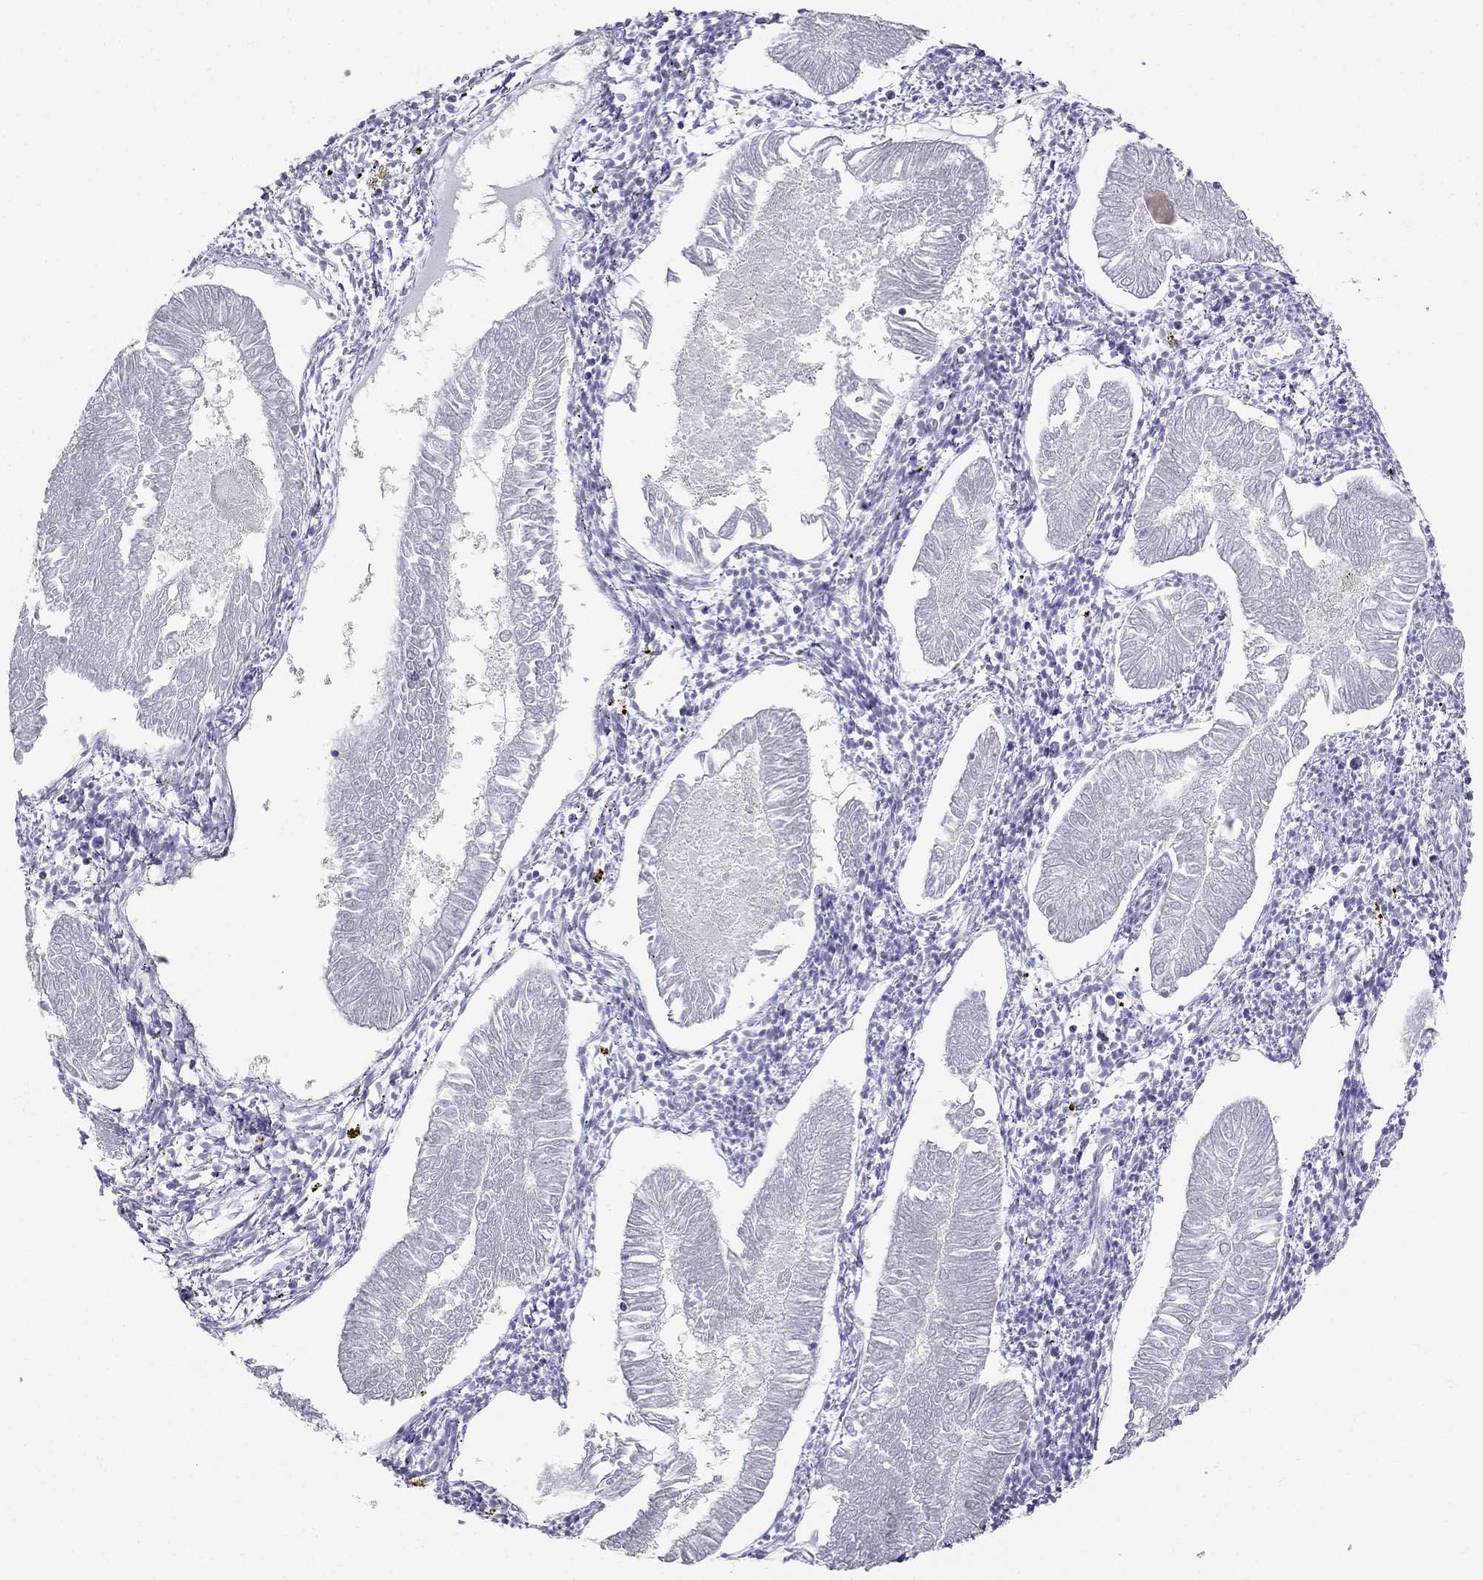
{"staining": {"intensity": "negative", "quantity": "none", "location": "none"}, "tissue": "endometrial cancer", "cell_type": "Tumor cells", "image_type": "cancer", "snomed": [{"axis": "morphology", "description": "Adenocarcinoma, NOS"}, {"axis": "topography", "description": "Endometrium"}], "caption": "DAB immunohistochemical staining of endometrial adenocarcinoma demonstrates no significant expression in tumor cells.", "gene": "RFLNA", "patient": {"sex": "female", "age": 53}}